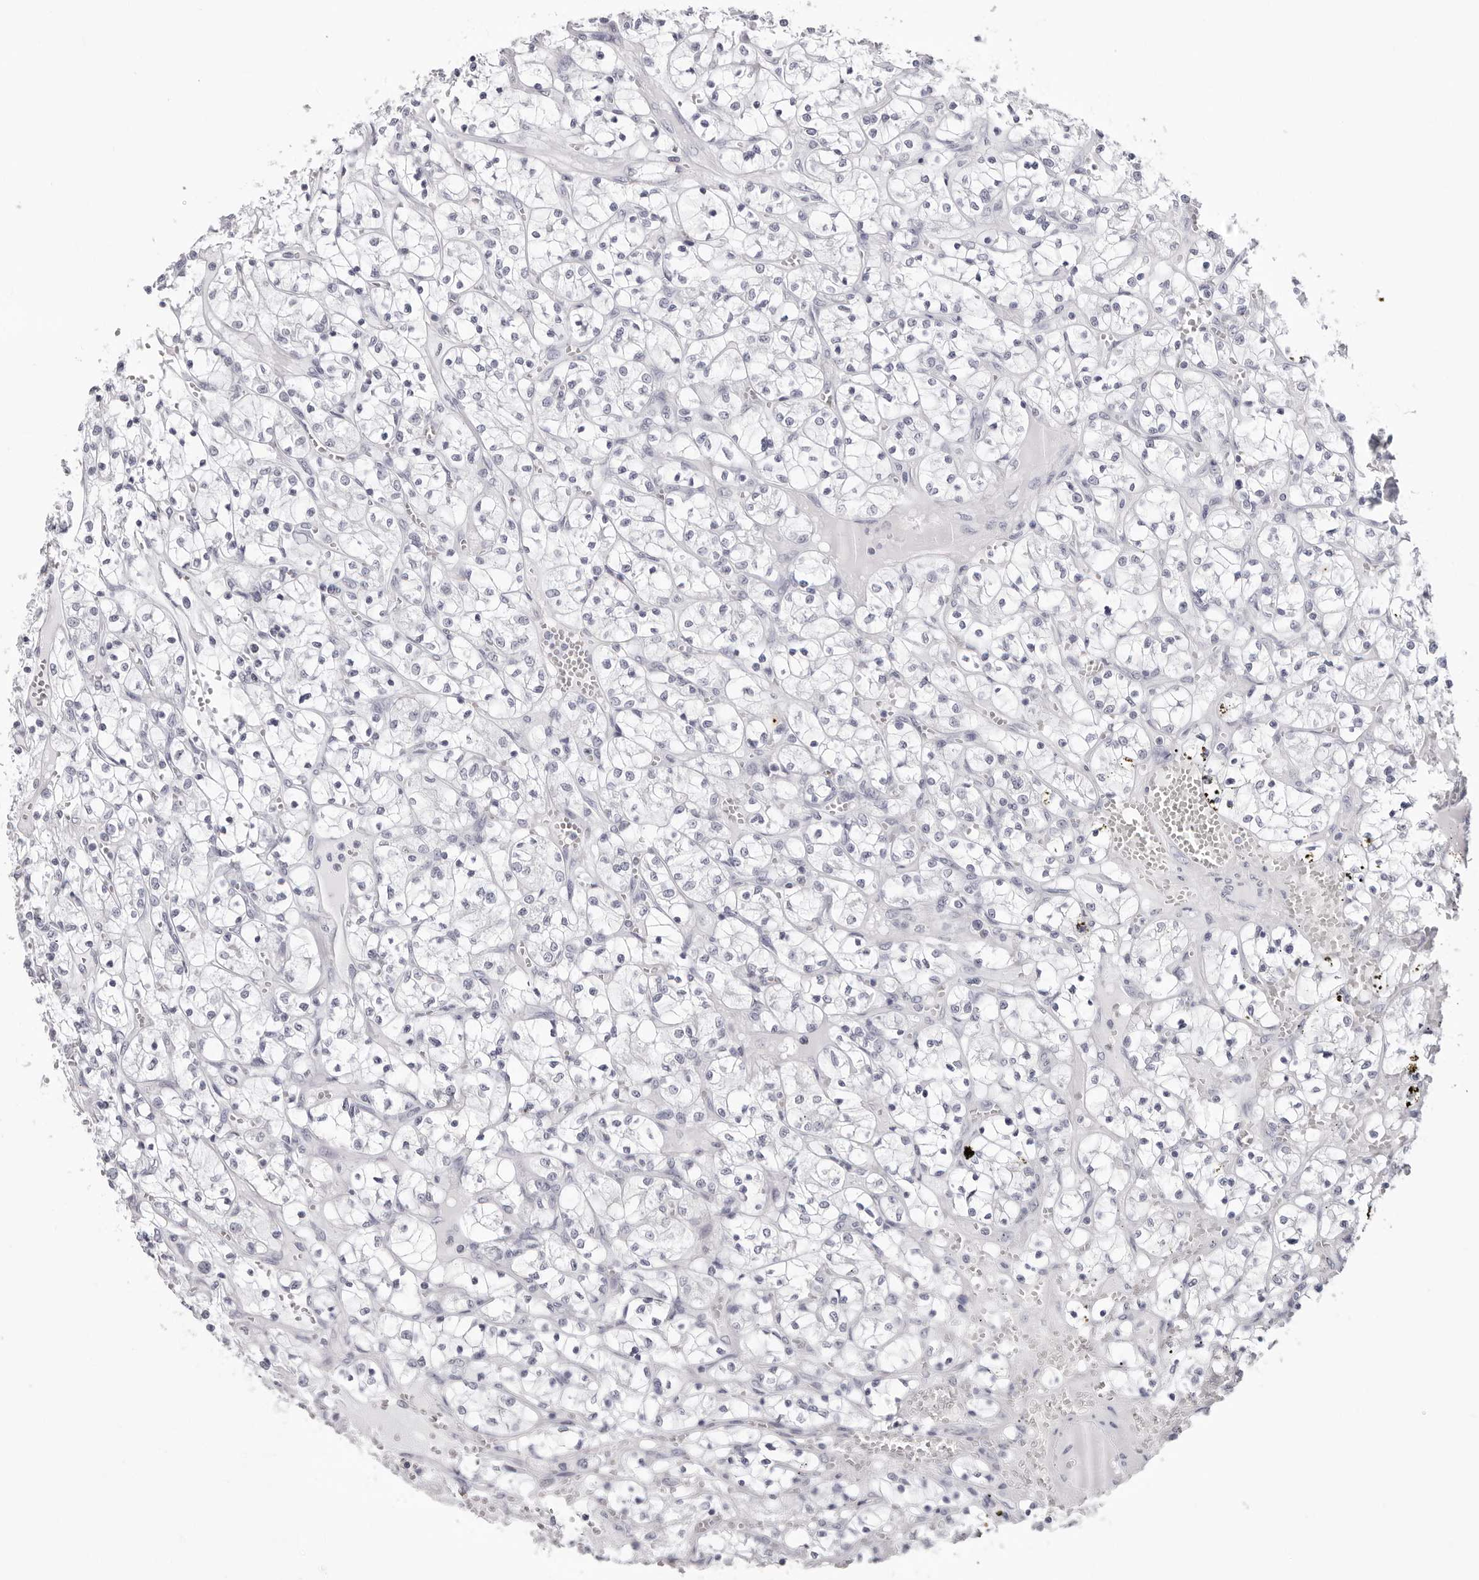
{"staining": {"intensity": "negative", "quantity": "none", "location": "none"}, "tissue": "renal cancer", "cell_type": "Tumor cells", "image_type": "cancer", "snomed": [{"axis": "morphology", "description": "Adenocarcinoma, NOS"}, {"axis": "topography", "description": "Kidney"}], "caption": "A micrograph of adenocarcinoma (renal) stained for a protein demonstrates no brown staining in tumor cells.", "gene": "INSL3", "patient": {"sex": "female", "age": 69}}